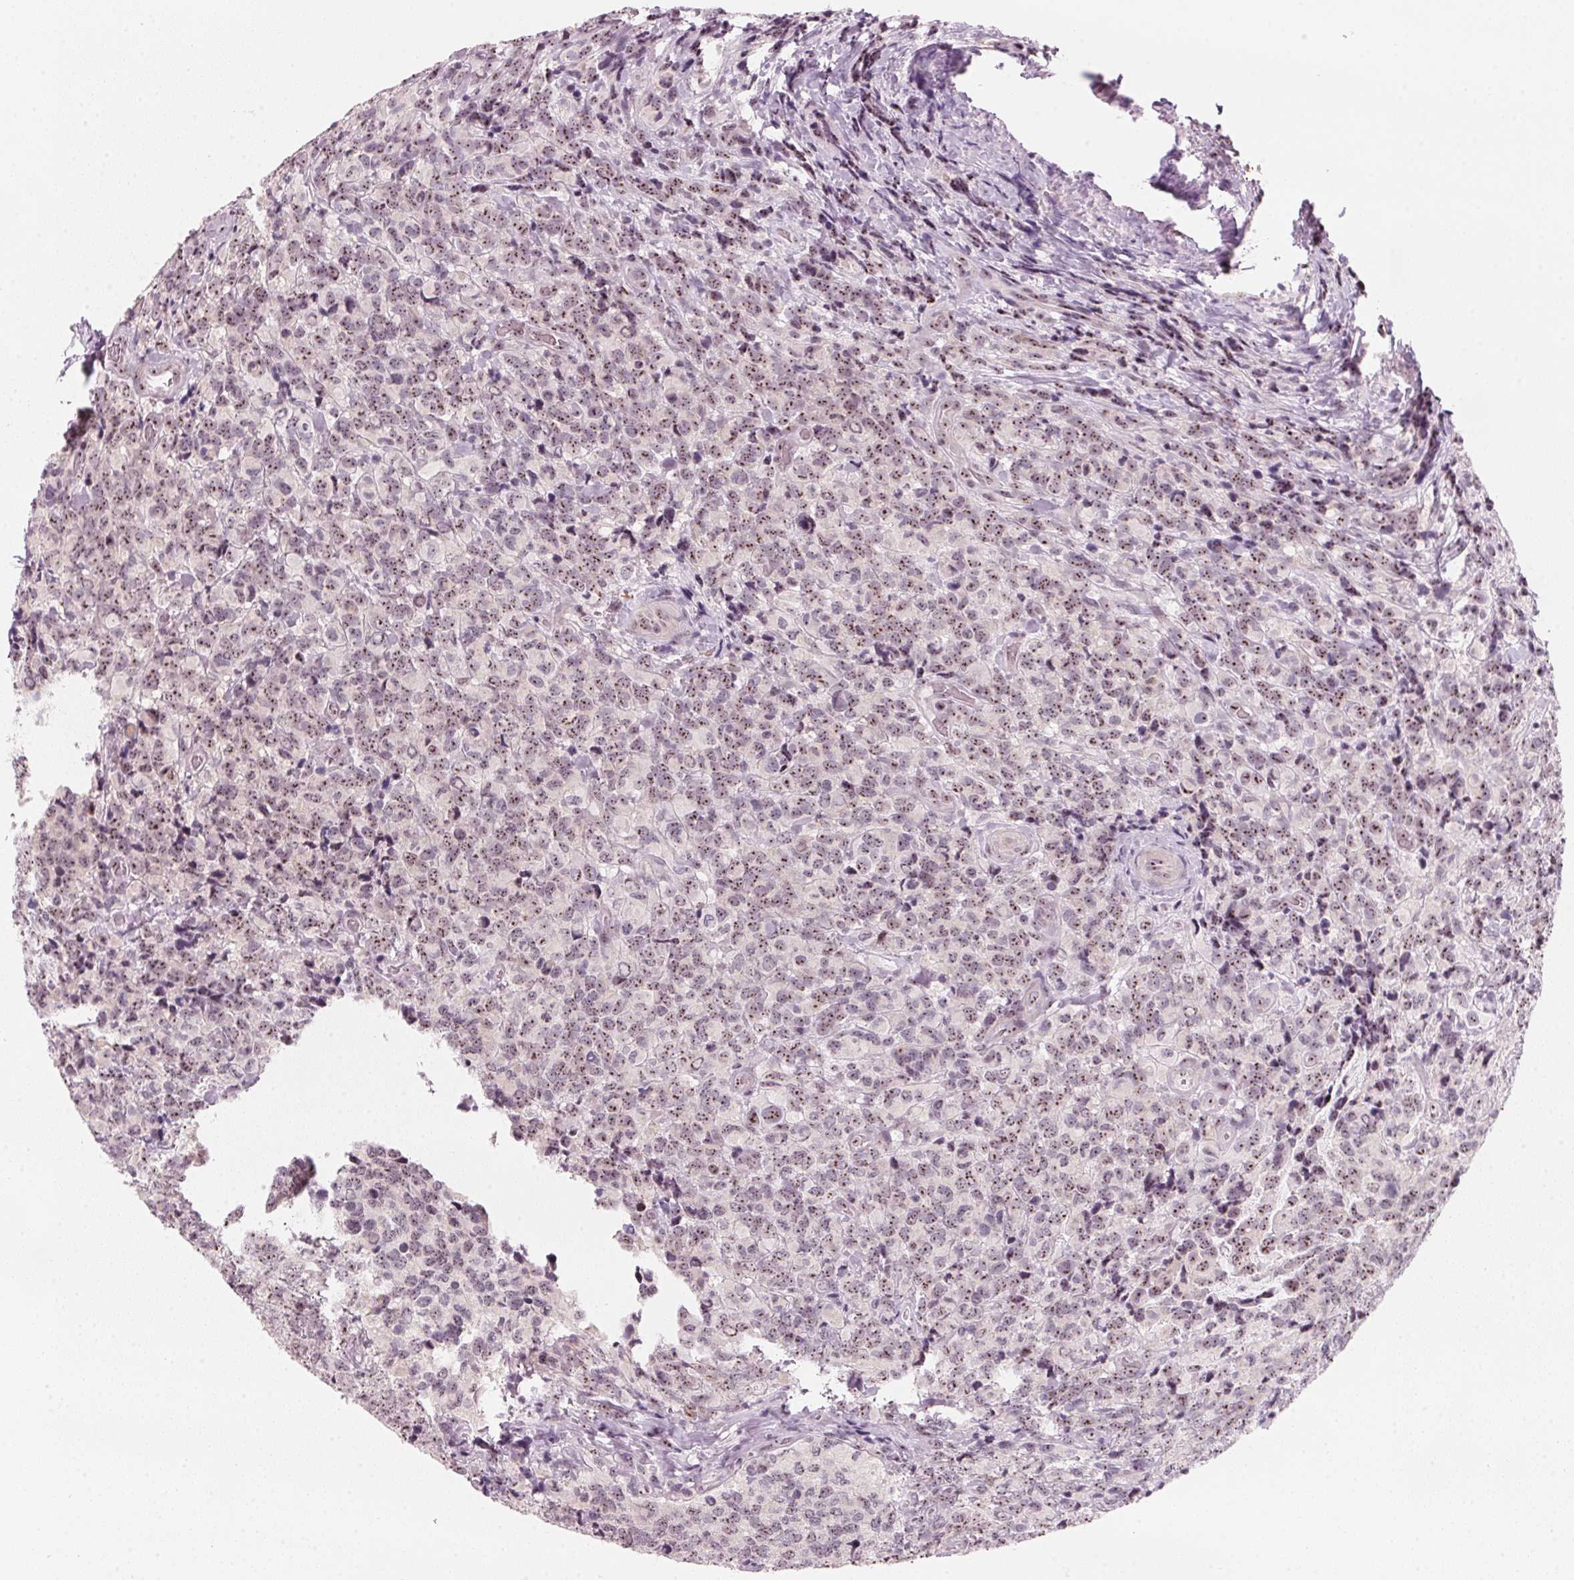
{"staining": {"intensity": "moderate", "quantity": ">75%", "location": "nuclear"}, "tissue": "glioma", "cell_type": "Tumor cells", "image_type": "cancer", "snomed": [{"axis": "morphology", "description": "Glioma, malignant, High grade"}, {"axis": "topography", "description": "Brain"}], "caption": "Protein positivity by immunohistochemistry (IHC) shows moderate nuclear staining in approximately >75% of tumor cells in glioma.", "gene": "DNTTIP2", "patient": {"sex": "male", "age": 39}}